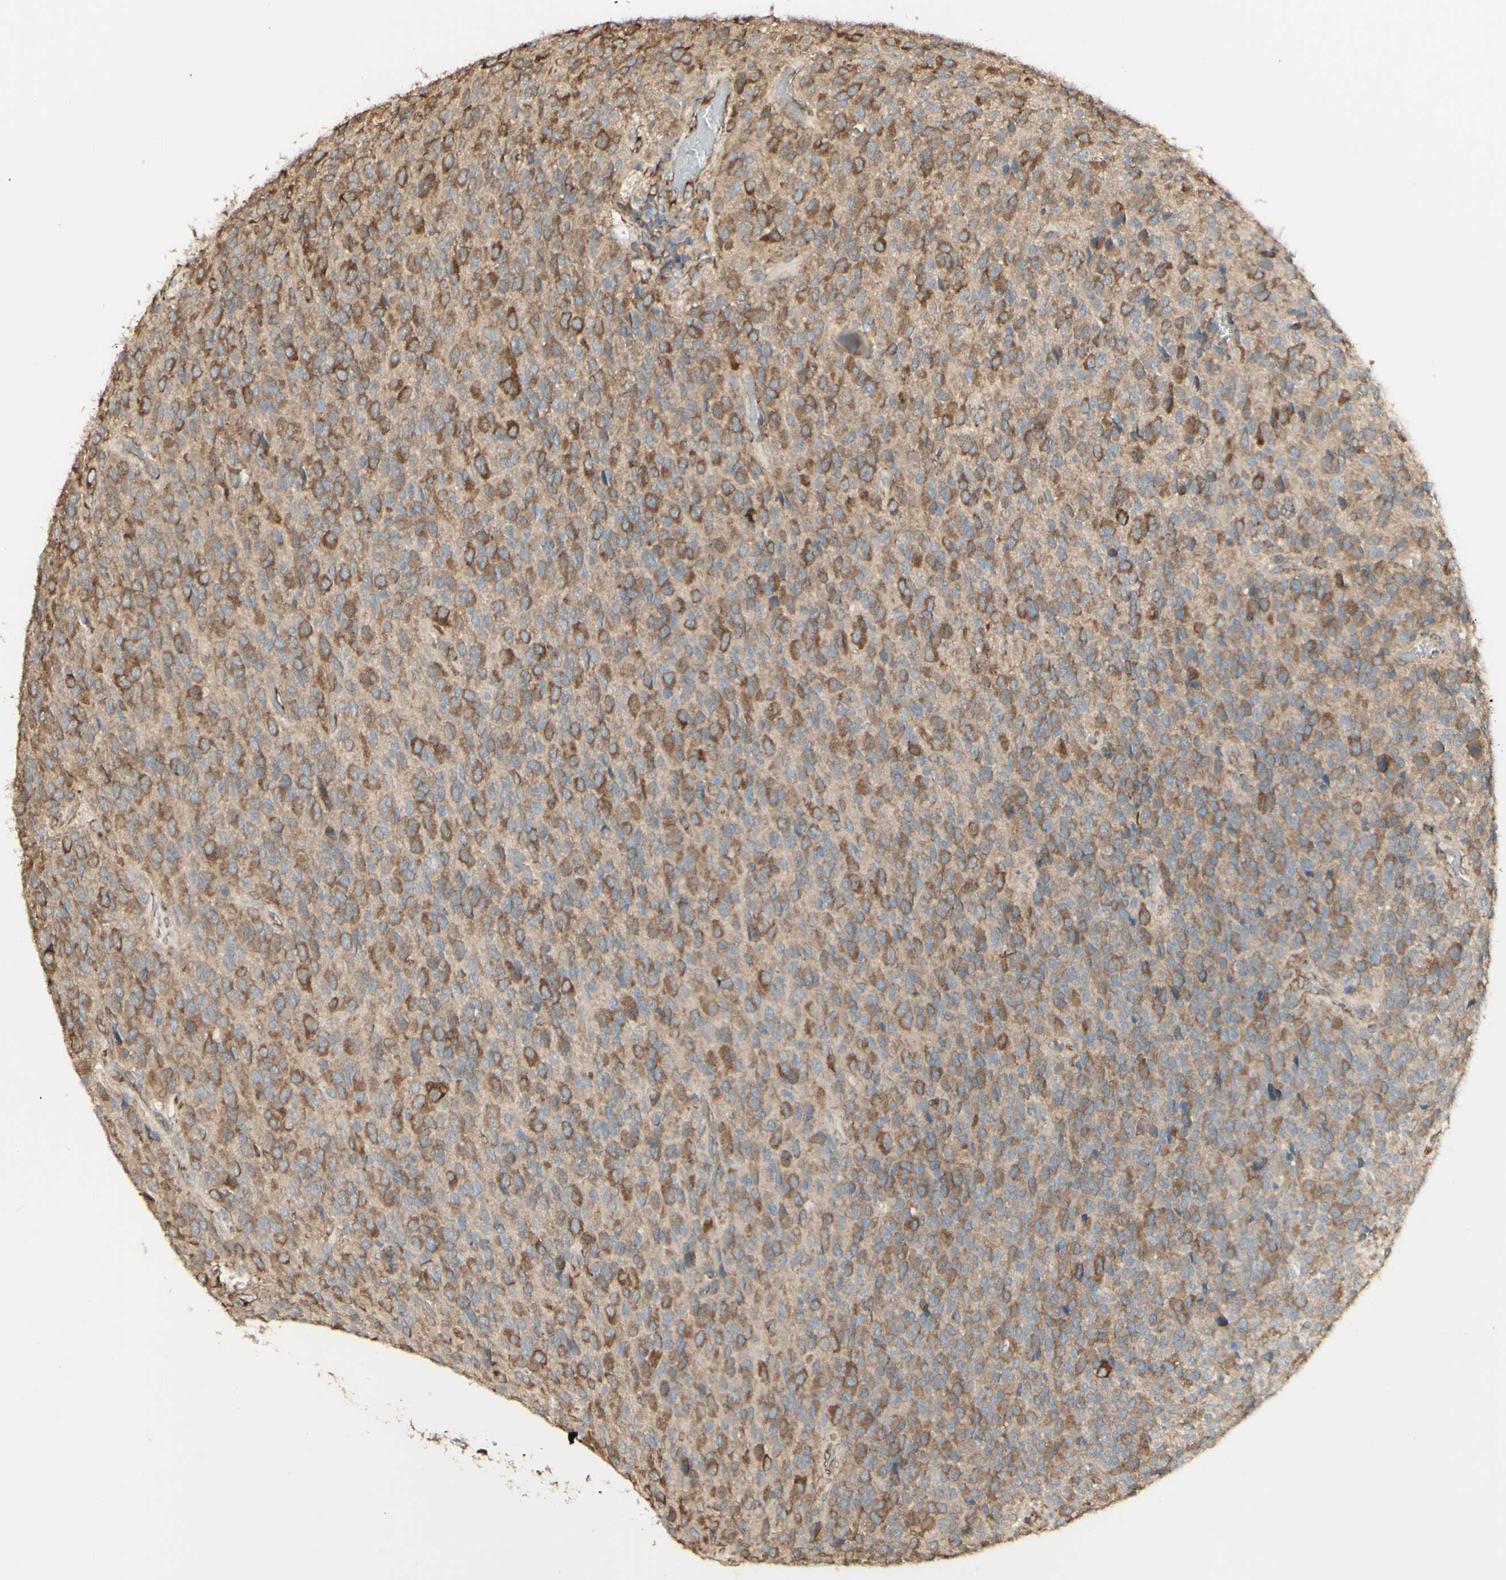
{"staining": {"intensity": "moderate", "quantity": "25%-75%", "location": "cytoplasmic/membranous"}, "tissue": "glioma", "cell_type": "Tumor cells", "image_type": "cancer", "snomed": [{"axis": "morphology", "description": "Glioma, malignant, High grade"}, {"axis": "topography", "description": "pancreas cauda"}], "caption": "Tumor cells demonstrate medium levels of moderate cytoplasmic/membranous positivity in about 25%-75% of cells in high-grade glioma (malignant).", "gene": "EEF1B2", "patient": {"sex": "male", "age": 60}}